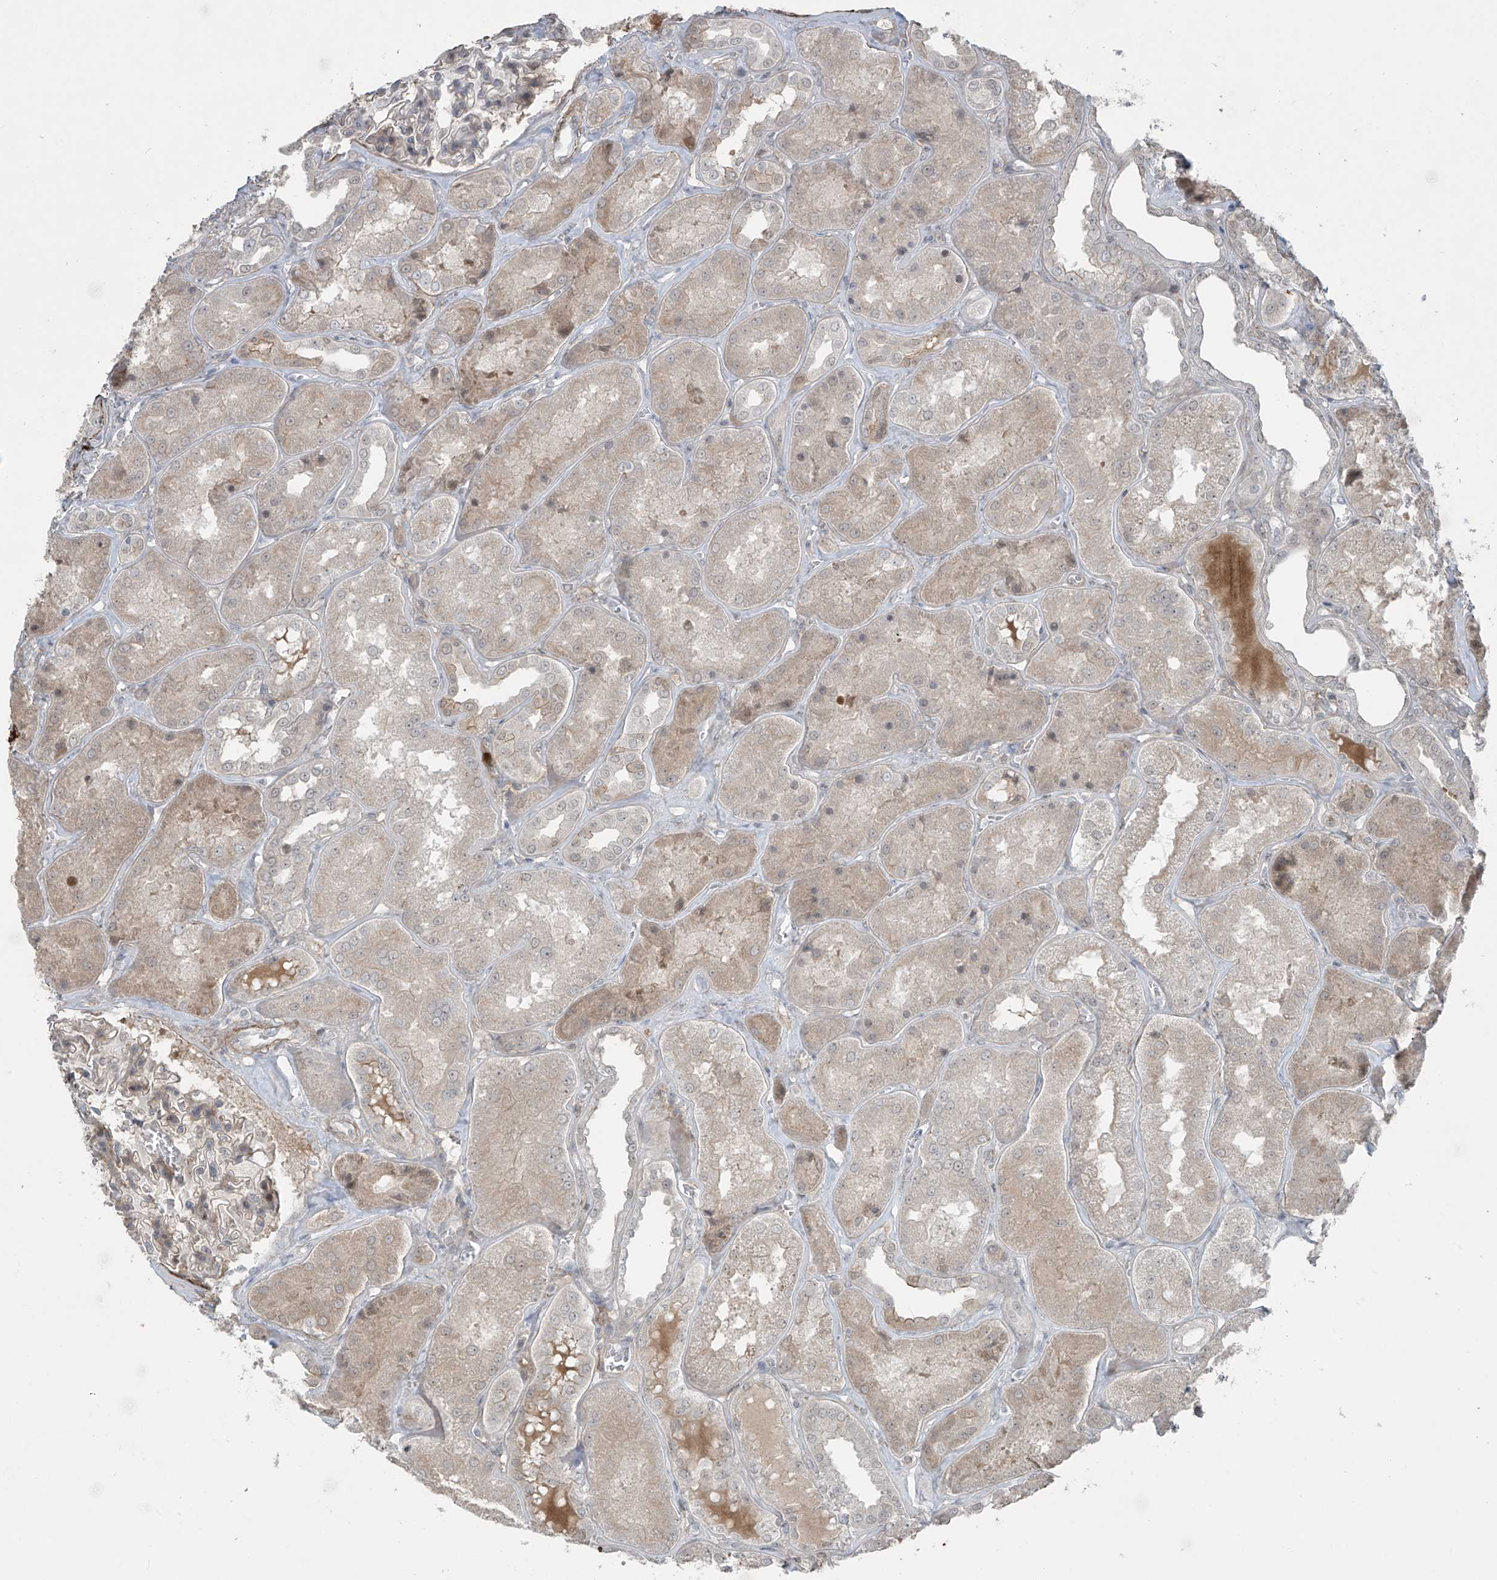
{"staining": {"intensity": "weak", "quantity": "25%-75%", "location": "cytoplasmic/membranous"}, "tissue": "kidney", "cell_type": "Cells in glomeruli", "image_type": "normal", "snomed": [{"axis": "morphology", "description": "Normal tissue, NOS"}, {"axis": "topography", "description": "Kidney"}], "caption": "Weak cytoplasmic/membranous staining is appreciated in about 25%-75% of cells in glomeruli in benign kidney.", "gene": "RASGEF1A", "patient": {"sex": "female", "age": 56}}